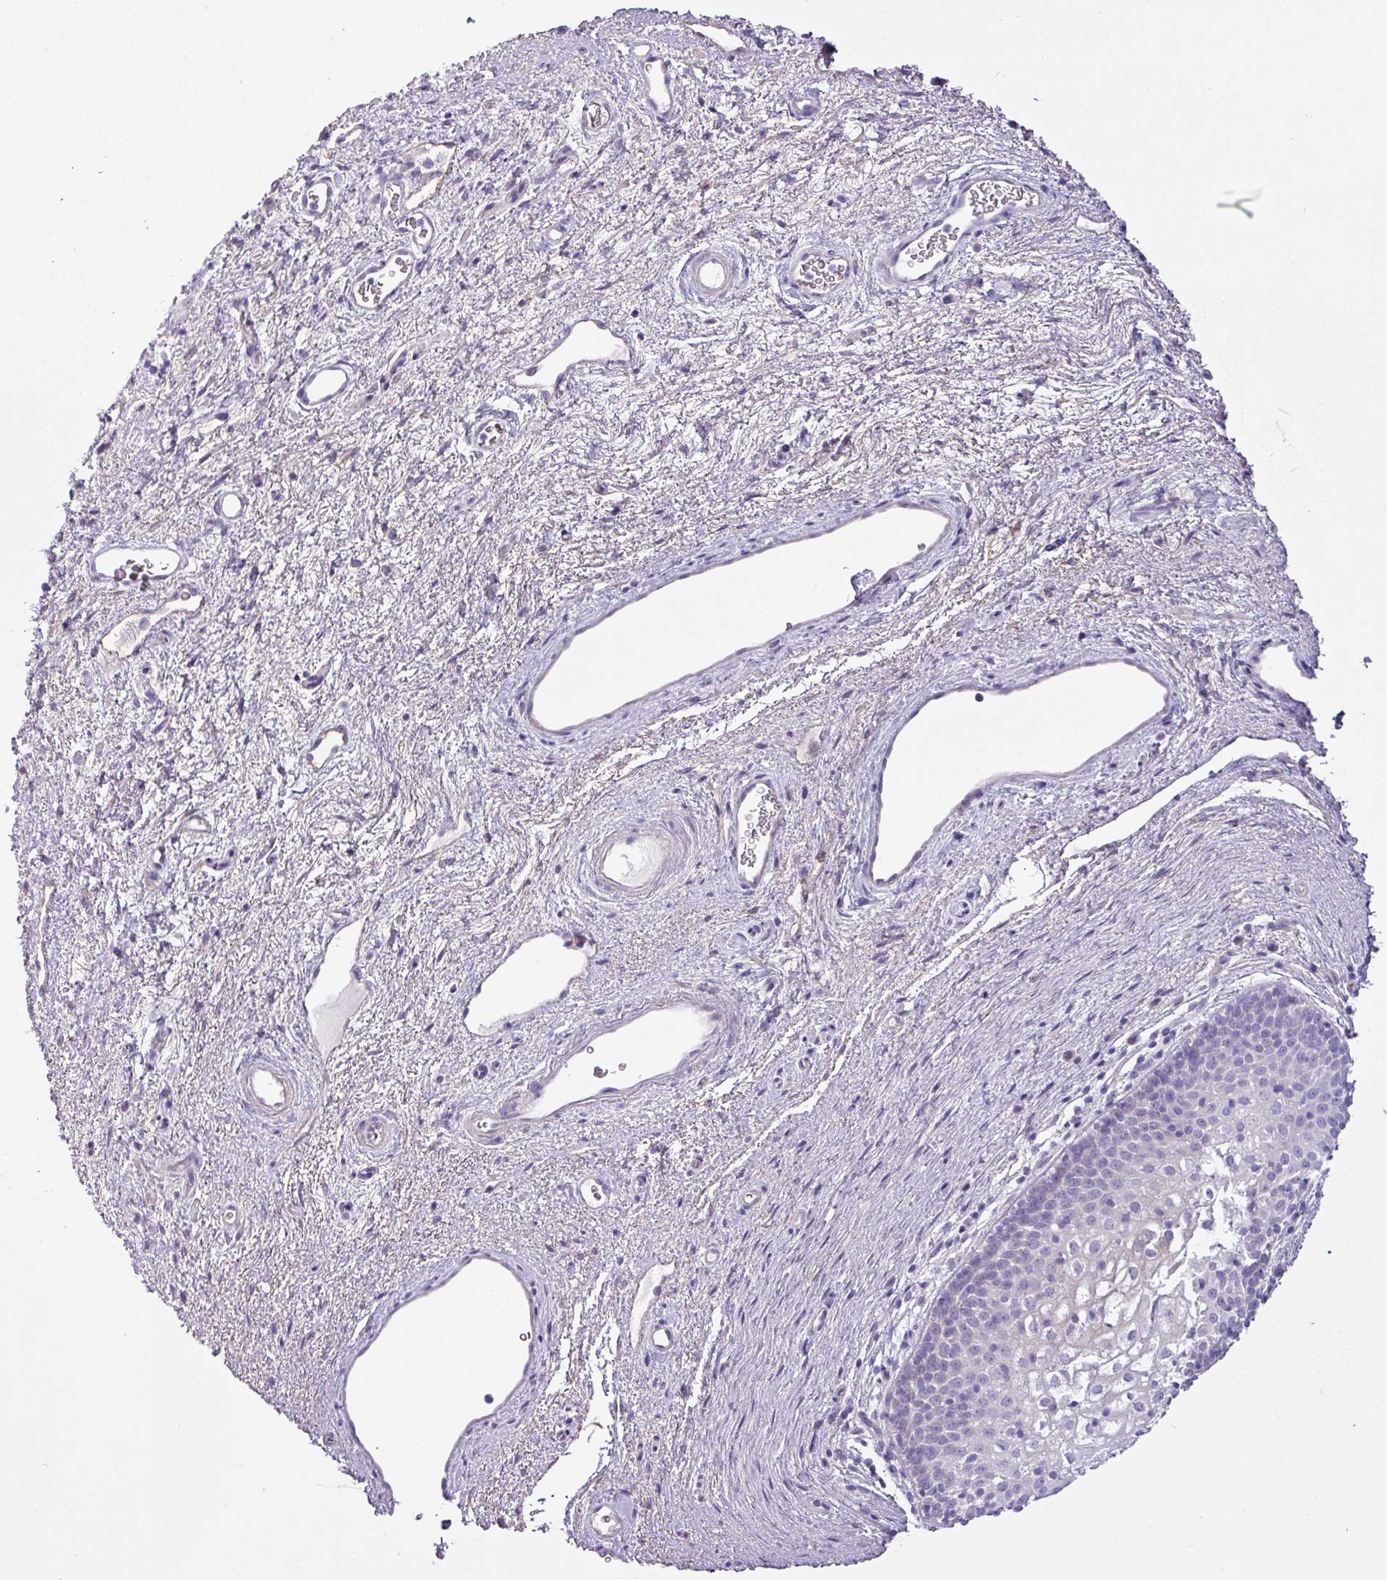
{"staining": {"intensity": "negative", "quantity": "none", "location": "none"}, "tissue": "vagina", "cell_type": "Squamous epithelial cells", "image_type": "normal", "snomed": [{"axis": "morphology", "description": "Normal tissue, NOS"}, {"axis": "topography", "description": "Vagina"}], "caption": "The IHC histopathology image has no significant staining in squamous epithelial cells of vagina.", "gene": "TMEM178B", "patient": {"sex": "female", "age": 47}}